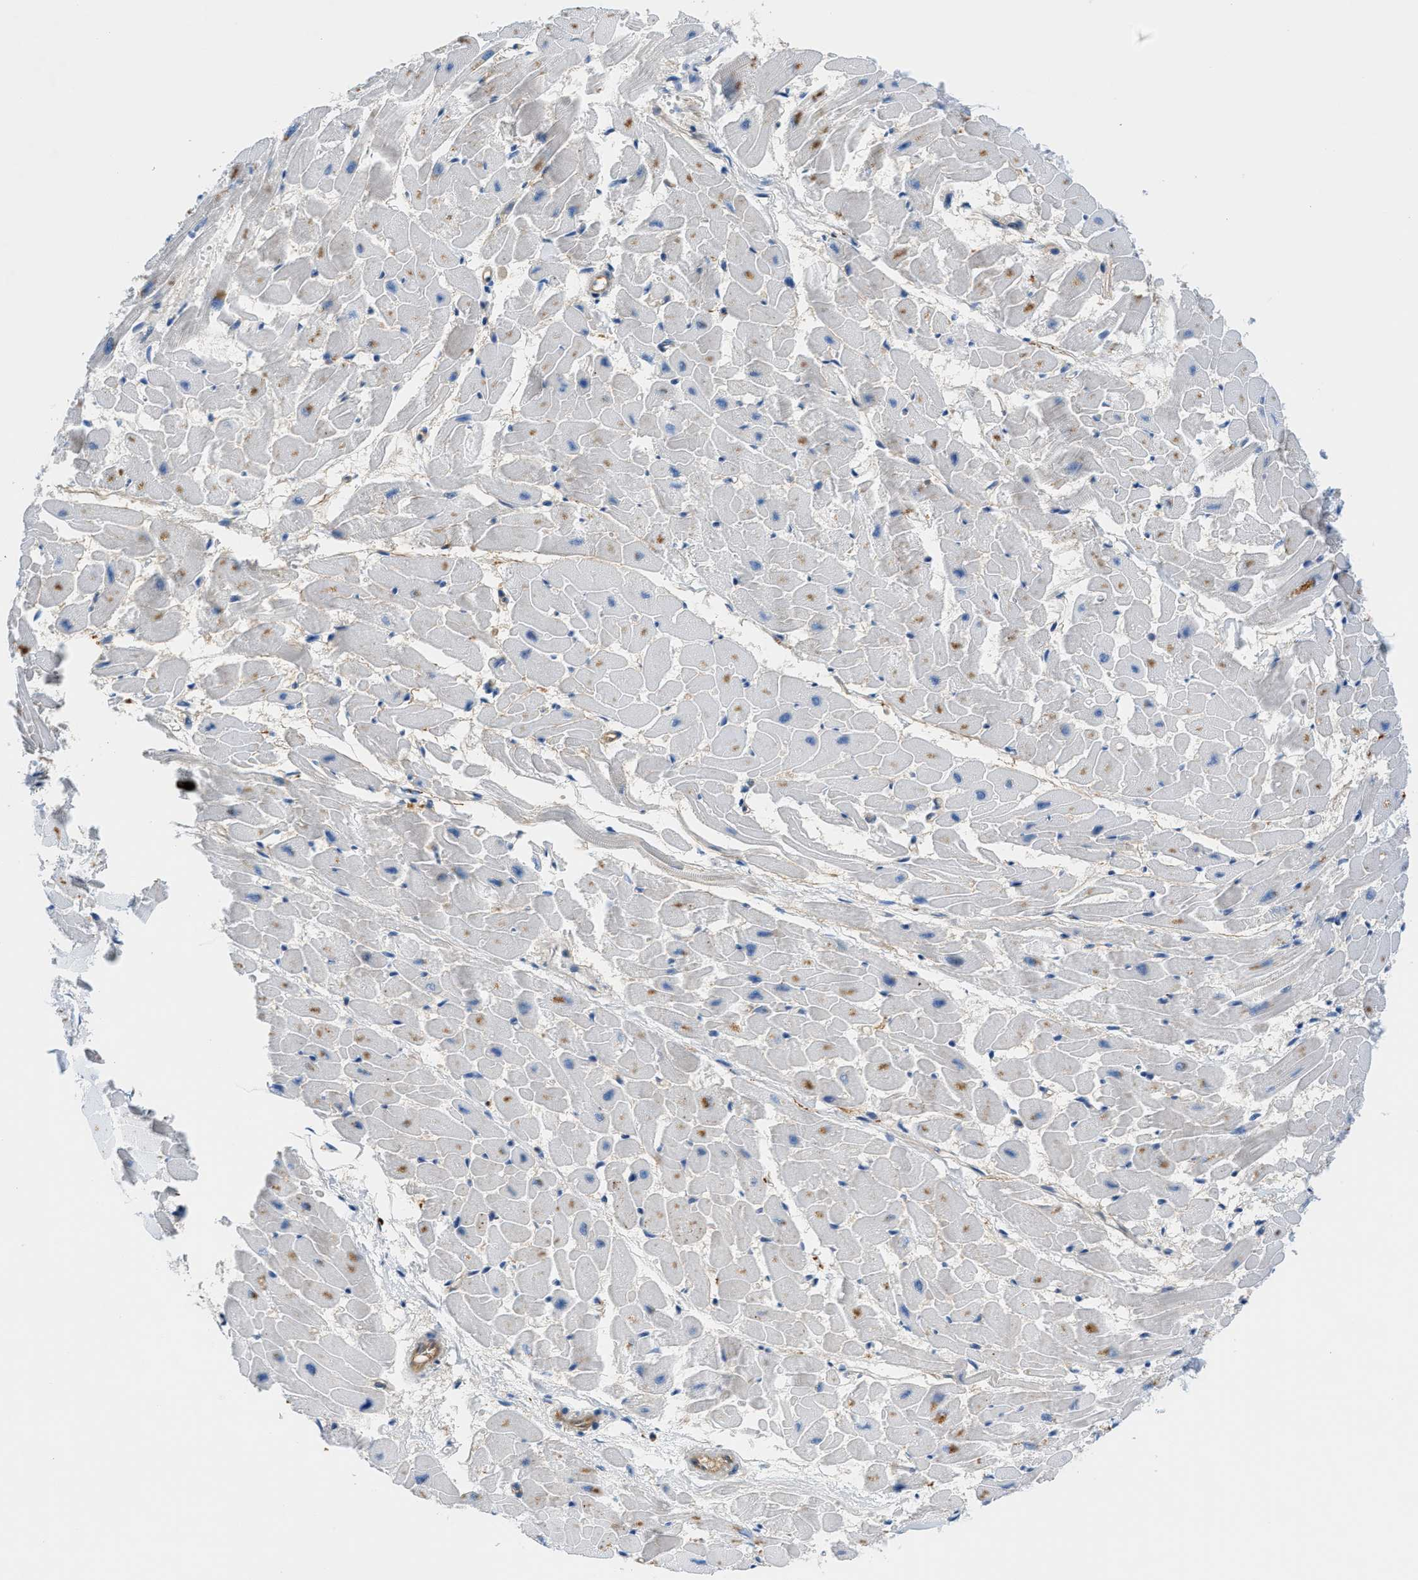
{"staining": {"intensity": "moderate", "quantity": "25%-75%", "location": "cytoplasmic/membranous"}, "tissue": "heart muscle", "cell_type": "Cardiomyocytes", "image_type": "normal", "snomed": [{"axis": "morphology", "description": "Normal tissue, NOS"}, {"axis": "topography", "description": "Heart"}], "caption": "DAB immunohistochemical staining of normal heart muscle reveals moderate cytoplasmic/membranous protein staining in approximately 25%-75% of cardiomyocytes.", "gene": "ORAI1", "patient": {"sex": "female", "age": 19}}